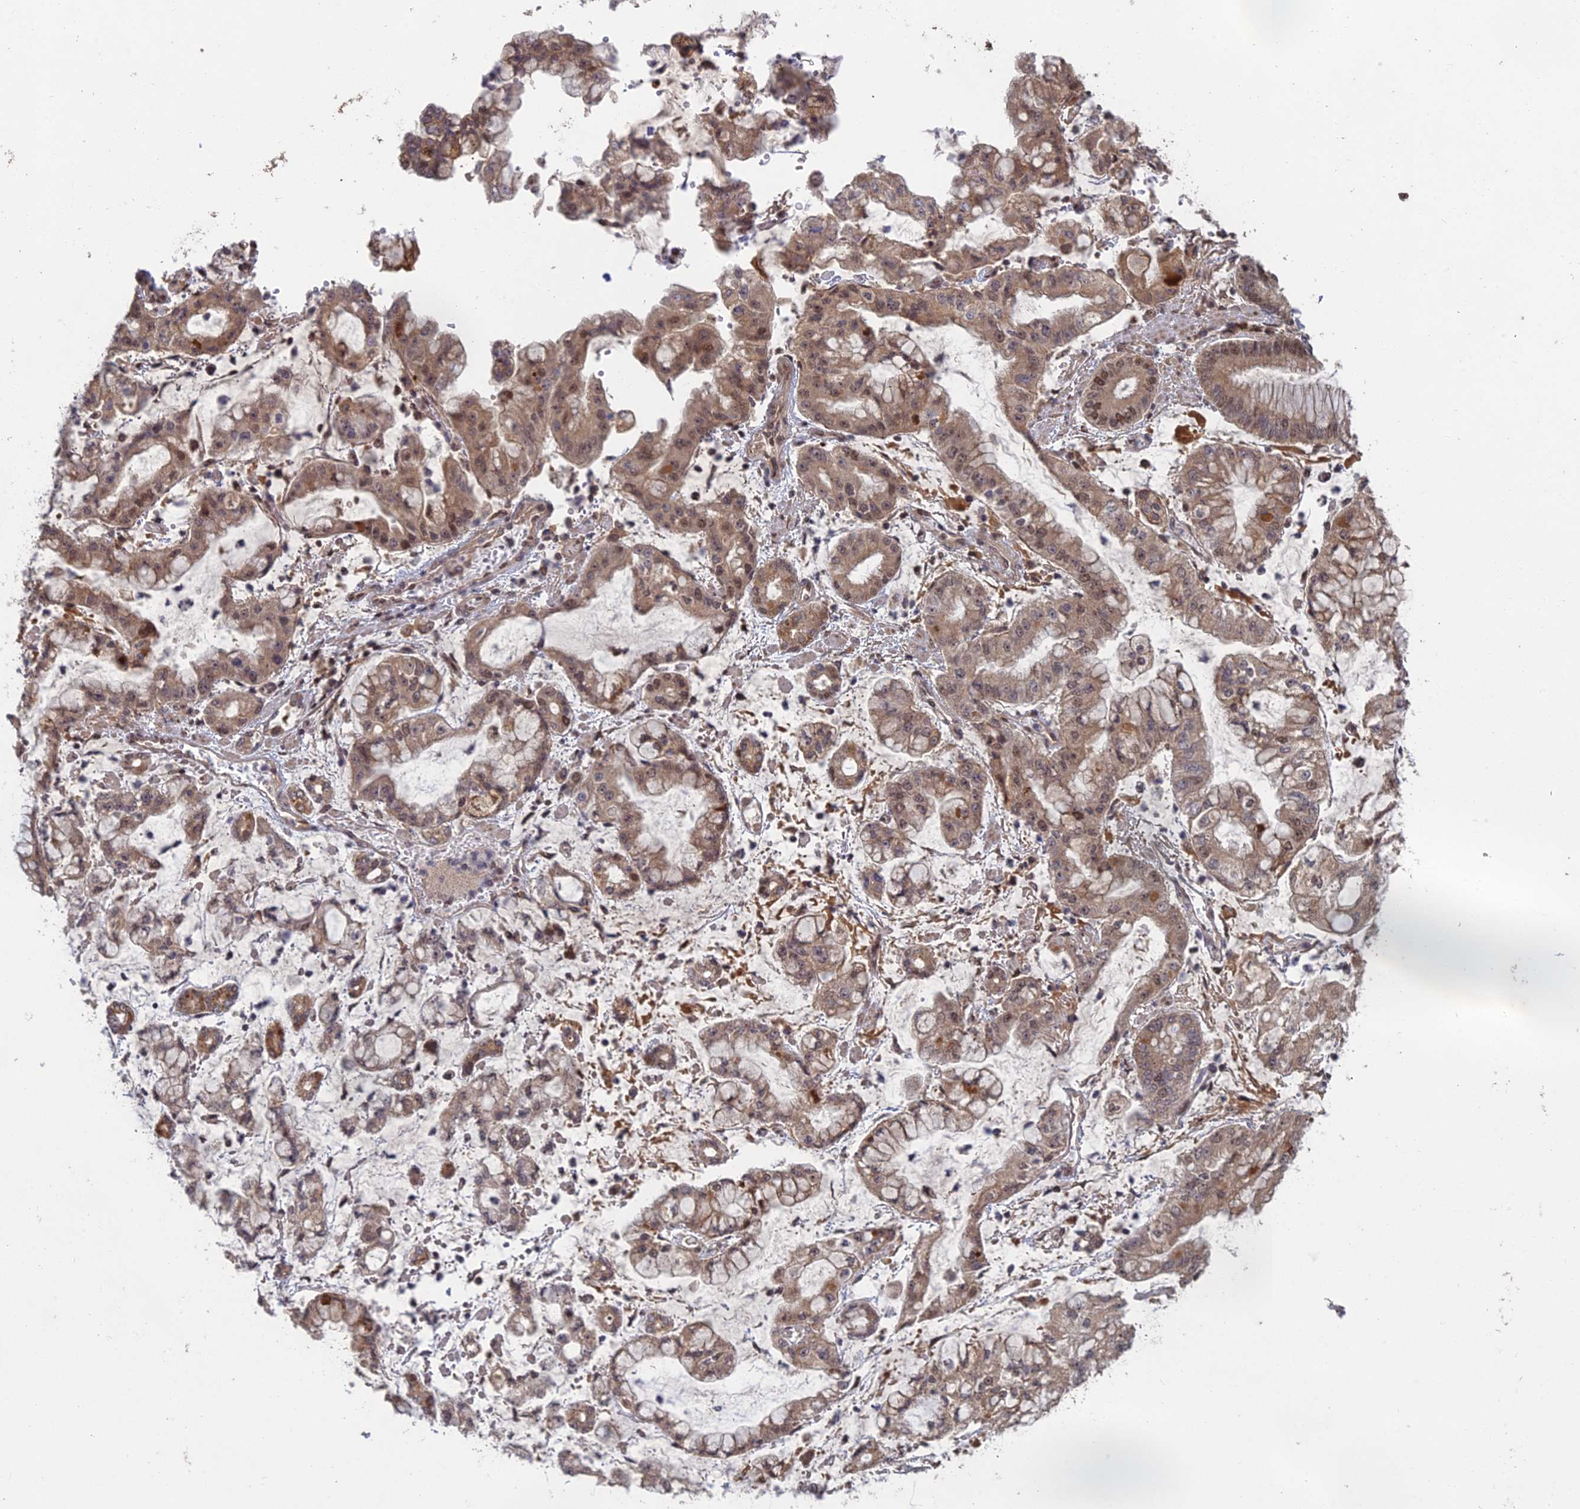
{"staining": {"intensity": "weak", "quantity": ">75%", "location": "cytoplasmic/membranous,nuclear"}, "tissue": "stomach cancer", "cell_type": "Tumor cells", "image_type": "cancer", "snomed": [{"axis": "morphology", "description": "Adenocarcinoma, NOS"}, {"axis": "topography", "description": "Stomach"}], "caption": "Adenocarcinoma (stomach) was stained to show a protein in brown. There is low levels of weak cytoplasmic/membranous and nuclear positivity in approximately >75% of tumor cells.", "gene": "RANBP3", "patient": {"sex": "male", "age": 76}}